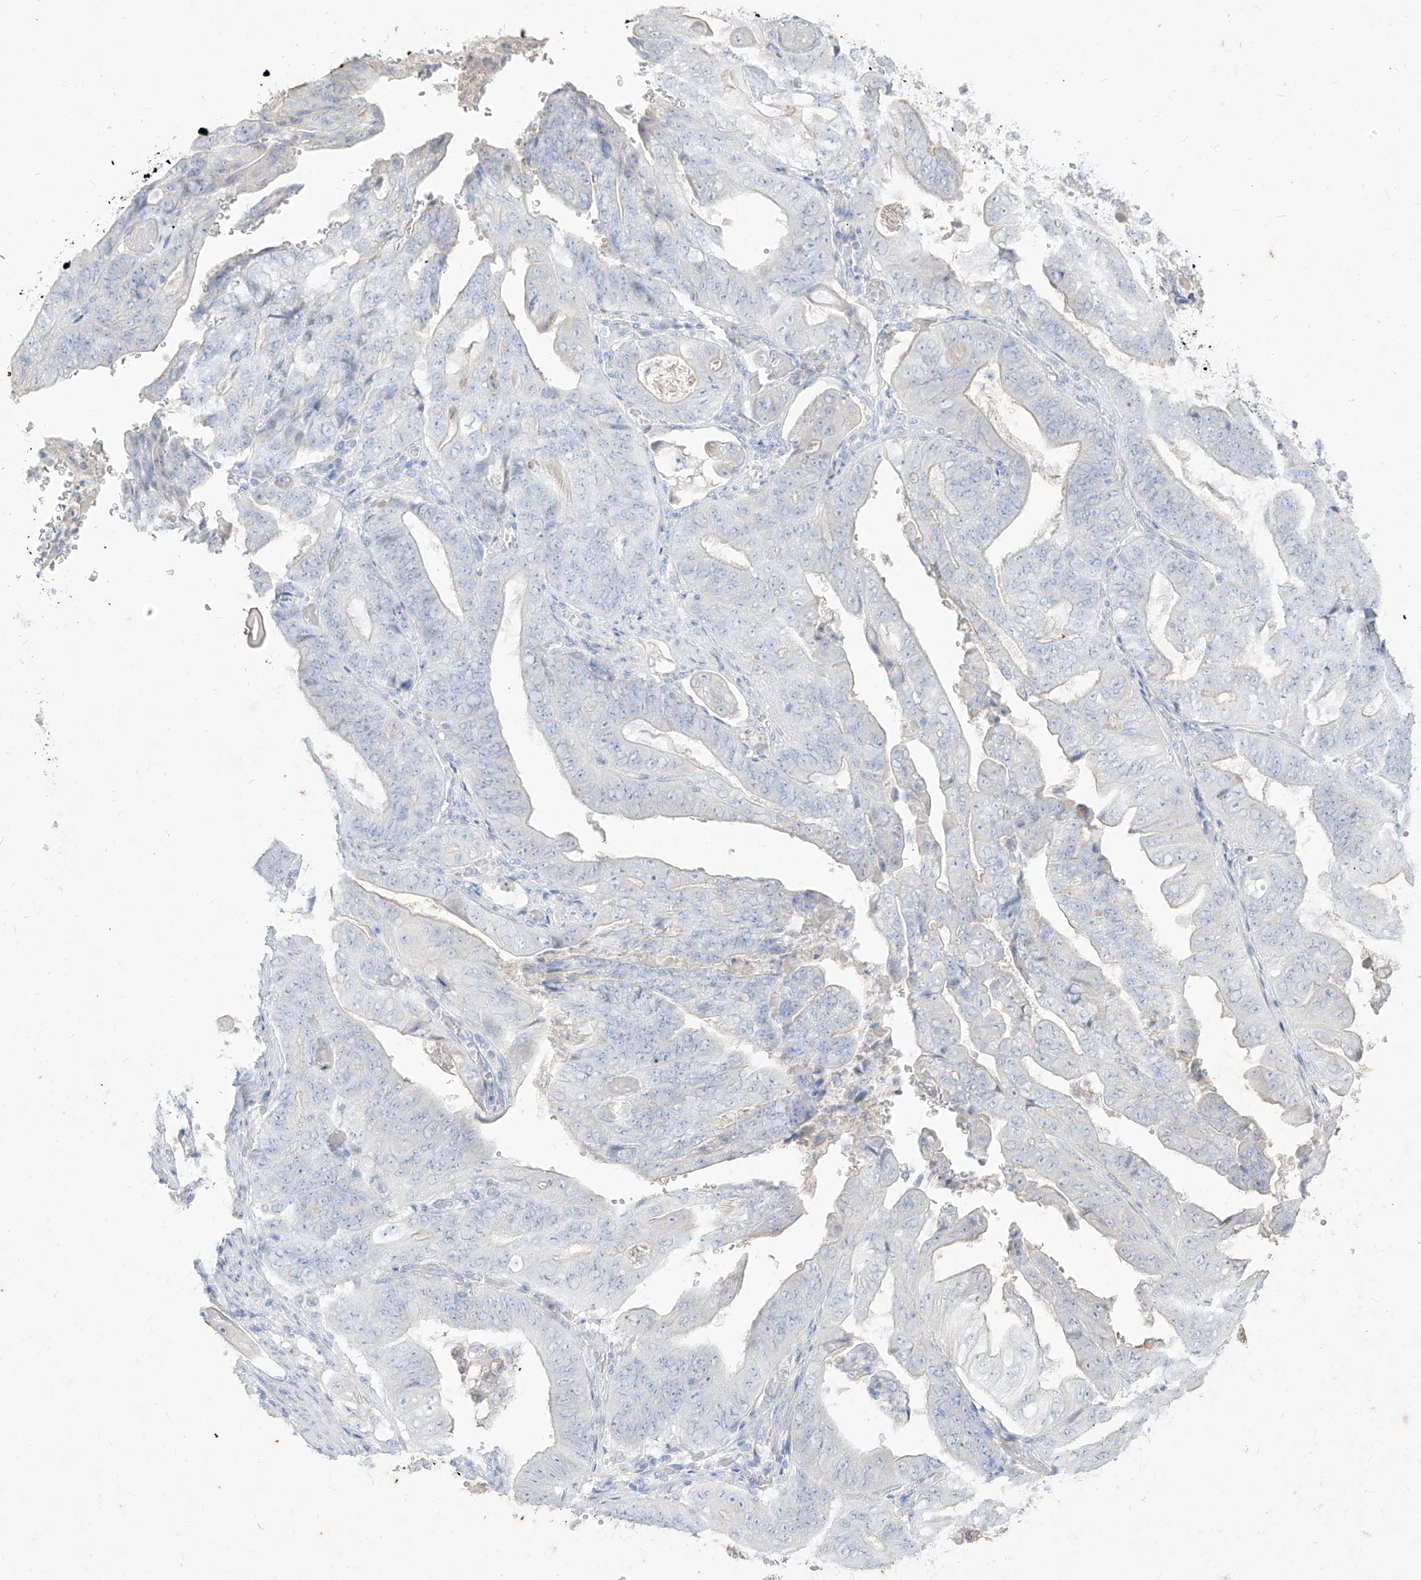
{"staining": {"intensity": "negative", "quantity": "none", "location": "none"}, "tissue": "stomach cancer", "cell_type": "Tumor cells", "image_type": "cancer", "snomed": [{"axis": "morphology", "description": "Adenocarcinoma, NOS"}, {"axis": "topography", "description": "Stomach"}], "caption": "Stomach cancer stained for a protein using immunohistochemistry shows no positivity tumor cells.", "gene": "TGM4", "patient": {"sex": "female", "age": 73}}